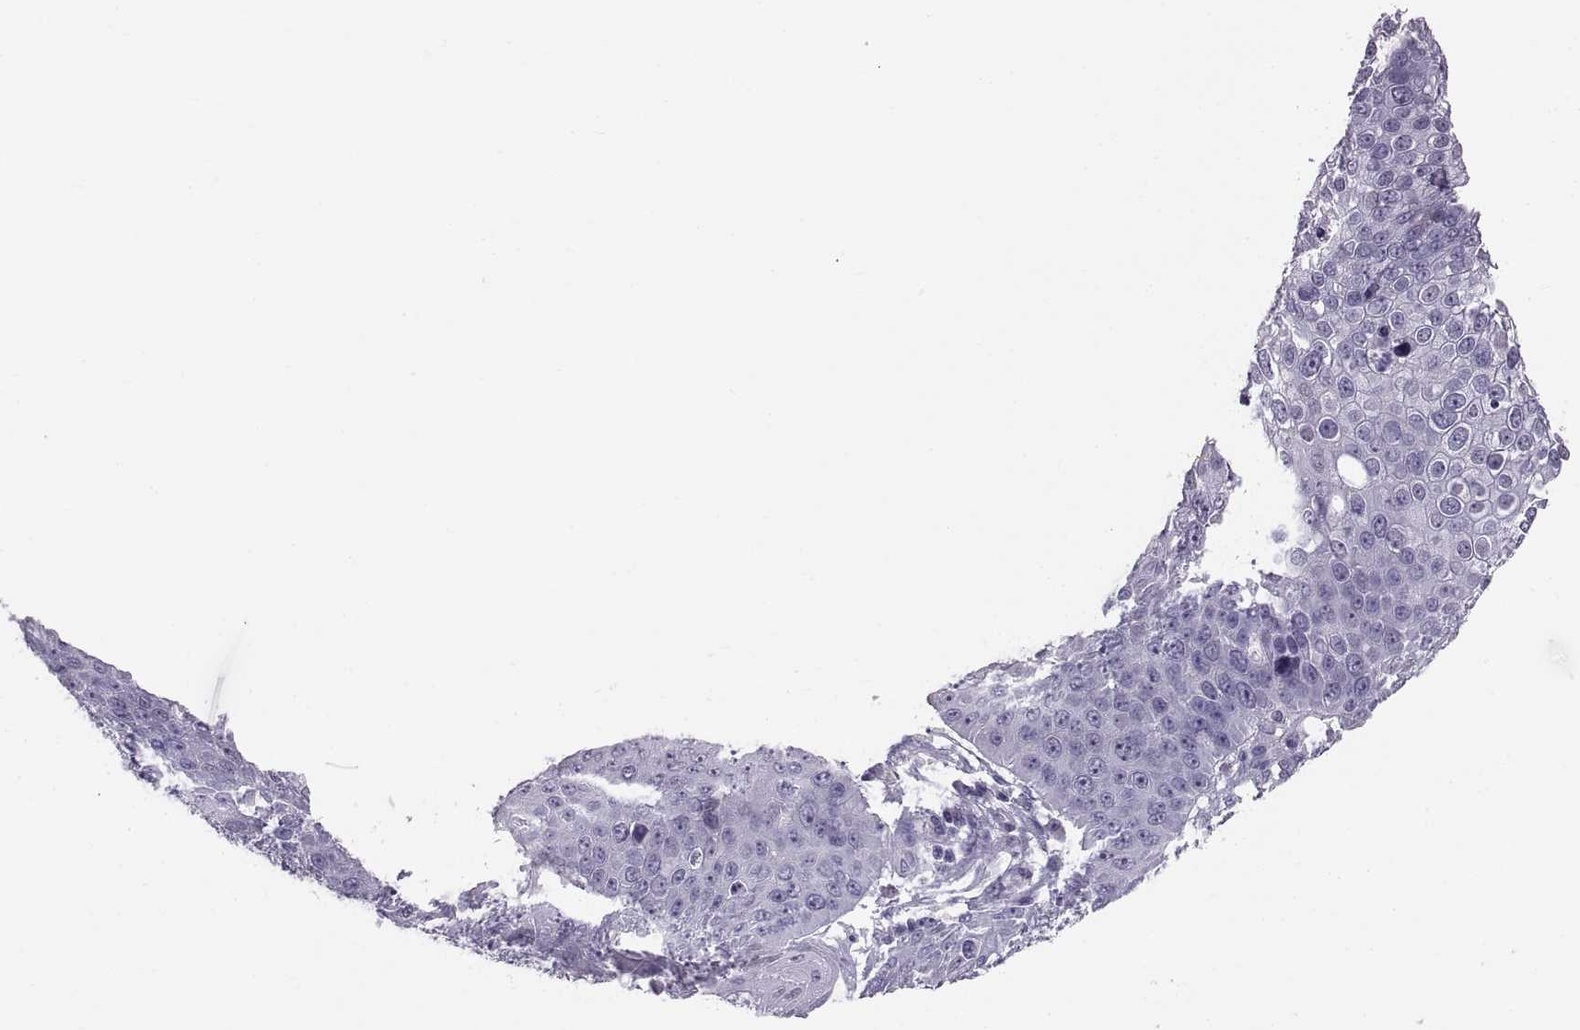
{"staining": {"intensity": "negative", "quantity": "none", "location": "none"}, "tissue": "skin cancer", "cell_type": "Tumor cells", "image_type": "cancer", "snomed": [{"axis": "morphology", "description": "Squamous cell carcinoma, NOS"}, {"axis": "topography", "description": "Skin"}], "caption": "IHC micrograph of neoplastic tissue: human skin cancer (squamous cell carcinoma) stained with DAB (3,3'-diaminobenzidine) displays no significant protein staining in tumor cells.", "gene": "FAM170A", "patient": {"sex": "male", "age": 71}}